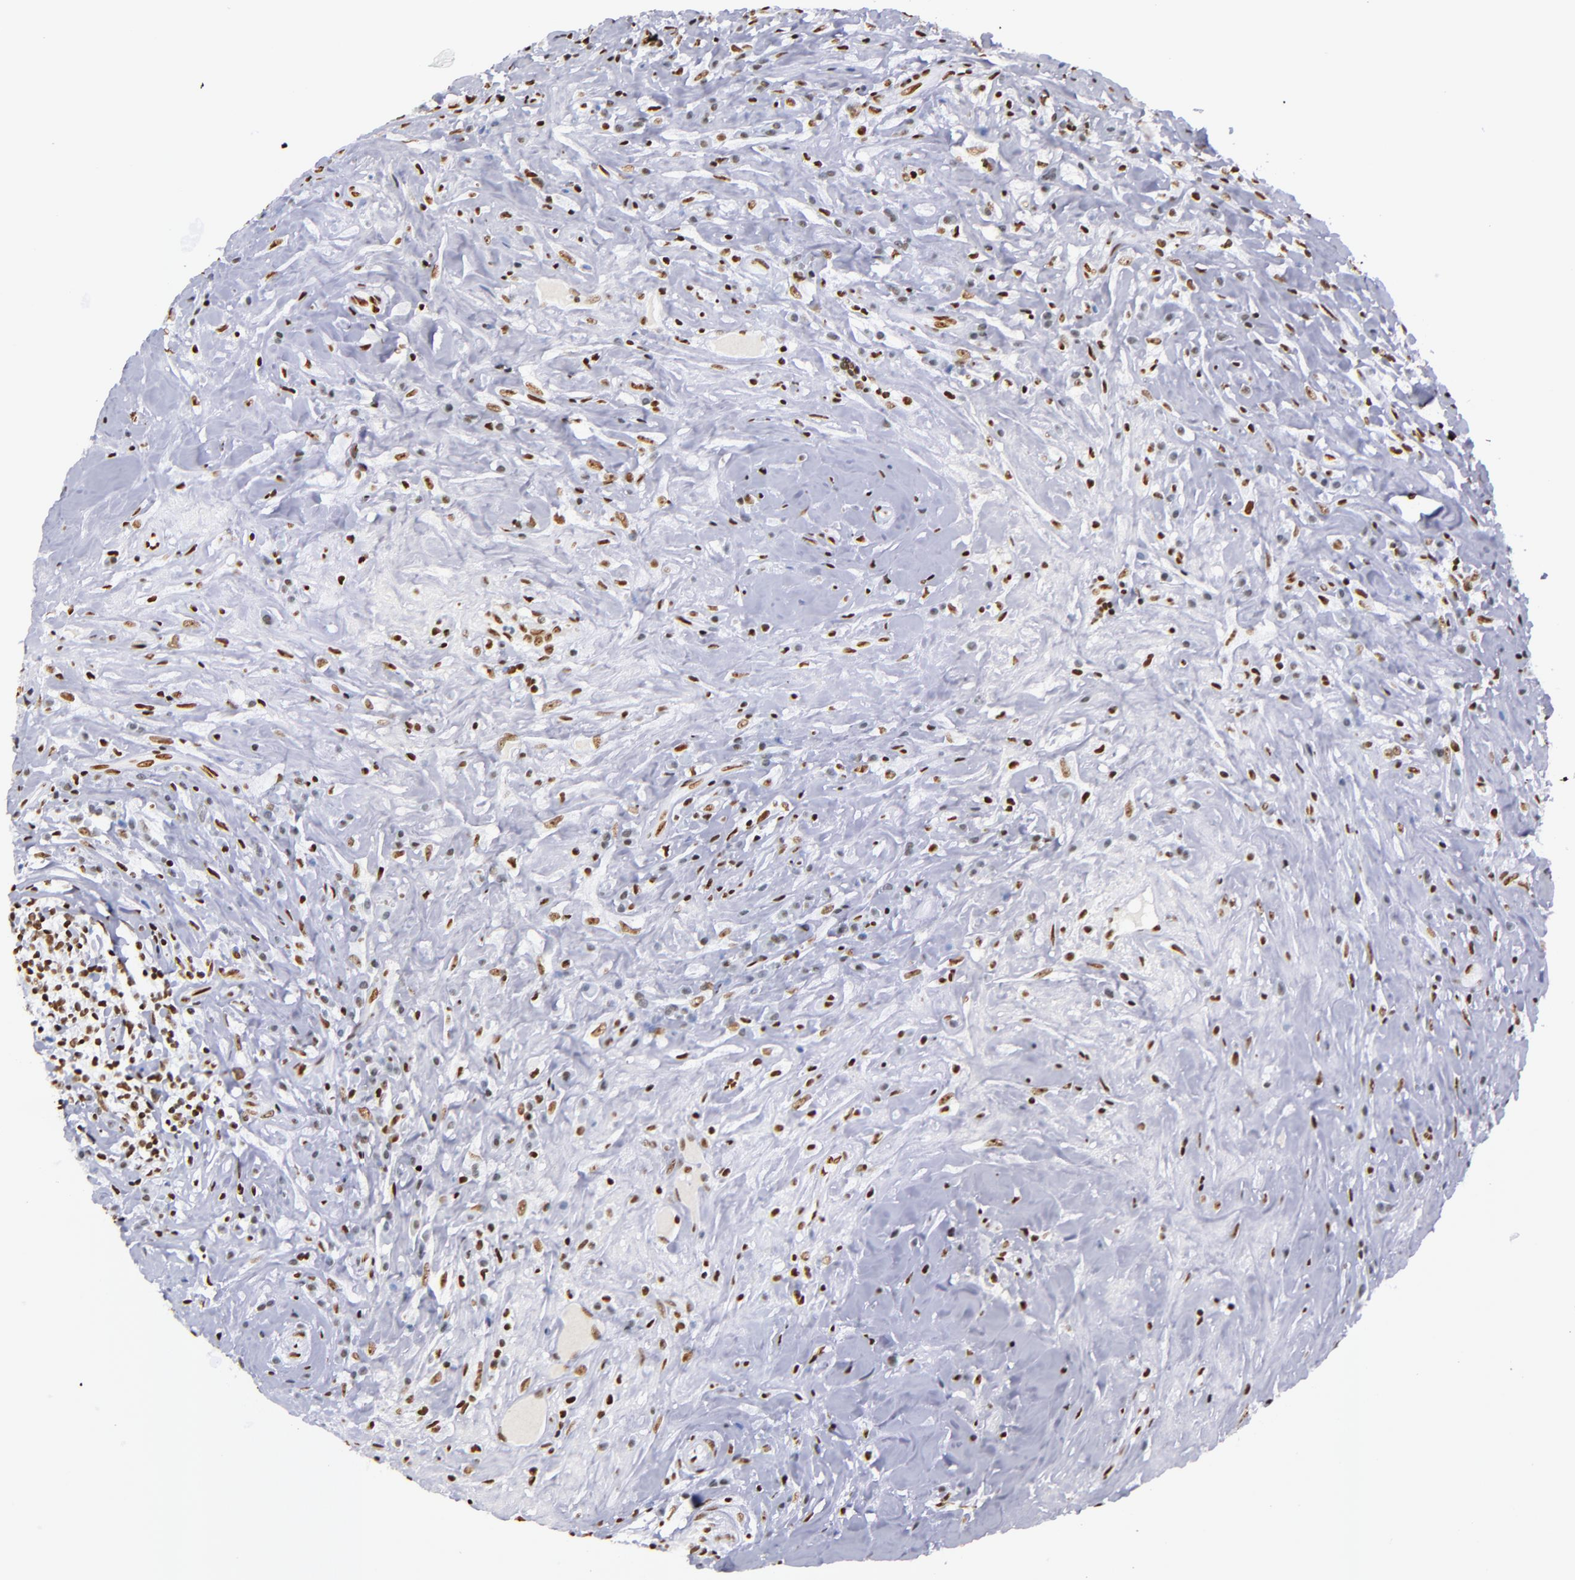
{"staining": {"intensity": "moderate", "quantity": "25%-75%", "location": "nuclear"}, "tissue": "lymphoma", "cell_type": "Tumor cells", "image_type": "cancer", "snomed": [{"axis": "morphology", "description": "Hodgkin's disease, NOS"}, {"axis": "topography", "description": "Lymph node"}], "caption": "IHC staining of Hodgkin's disease, which displays medium levels of moderate nuclear staining in about 25%-75% of tumor cells indicating moderate nuclear protein staining. The staining was performed using DAB (3,3'-diaminobenzidine) (brown) for protein detection and nuclei were counterstained in hematoxylin (blue).", "gene": "IFI16", "patient": {"sex": "female", "age": 25}}